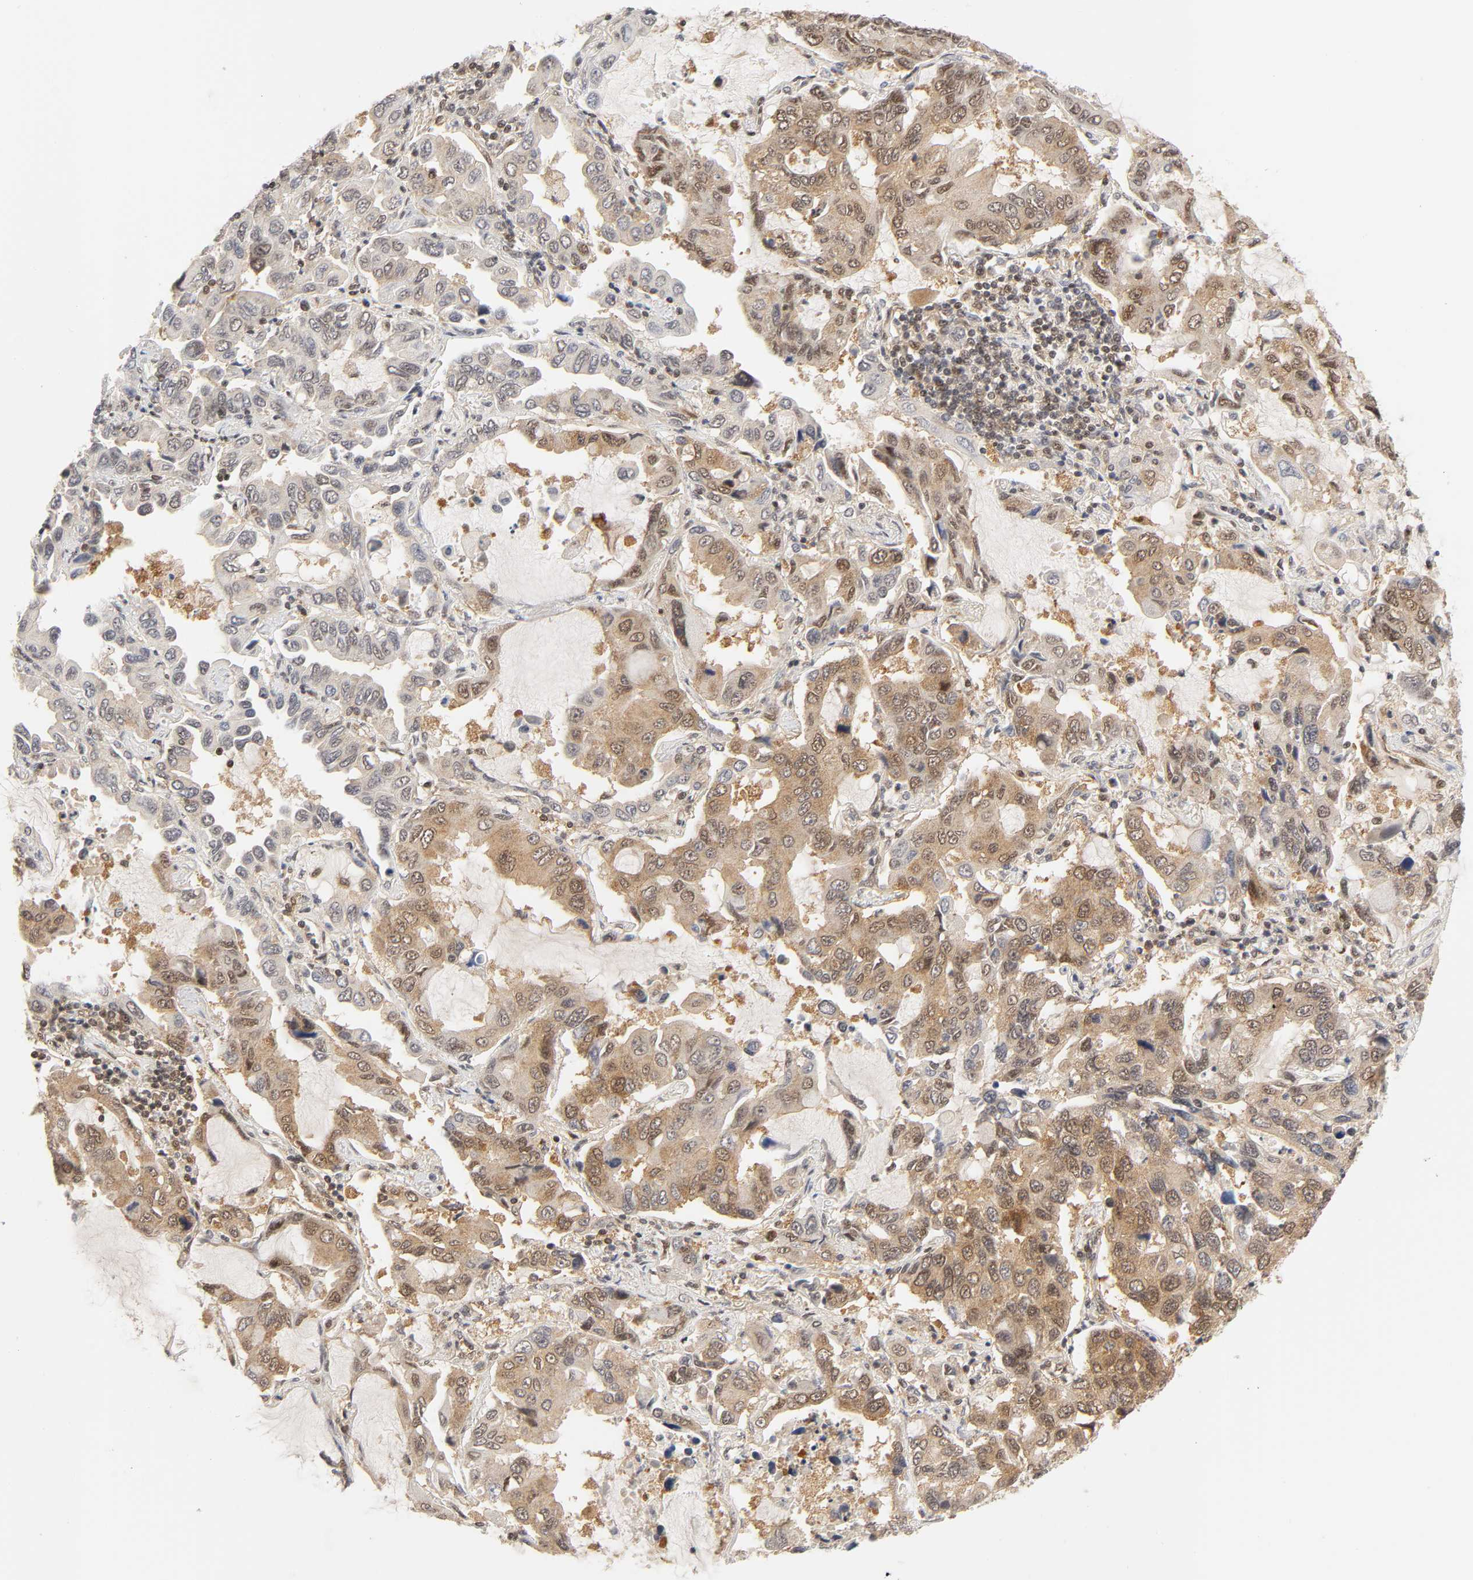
{"staining": {"intensity": "weak", "quantity": ">75%", "location": "cytoplasmic/membranous,nuclear"}, "tissue": "lung cancer", "cell_type": "Tumor cells", "image_type": "cancer", "snomed": [{"axis": "morphology", "description": "Adenocarcinoma, NOS"}, {"axis": "topography", "description": "Lung"}], "caption": "Lung cancer stained with a brown dye demonstrates weak cytoplasmic/membranous and nuclear positive positivity in approximately >75% of tumor cells.", "gene": "CDC37", "patient": {"sex": "male", "age": 64}}